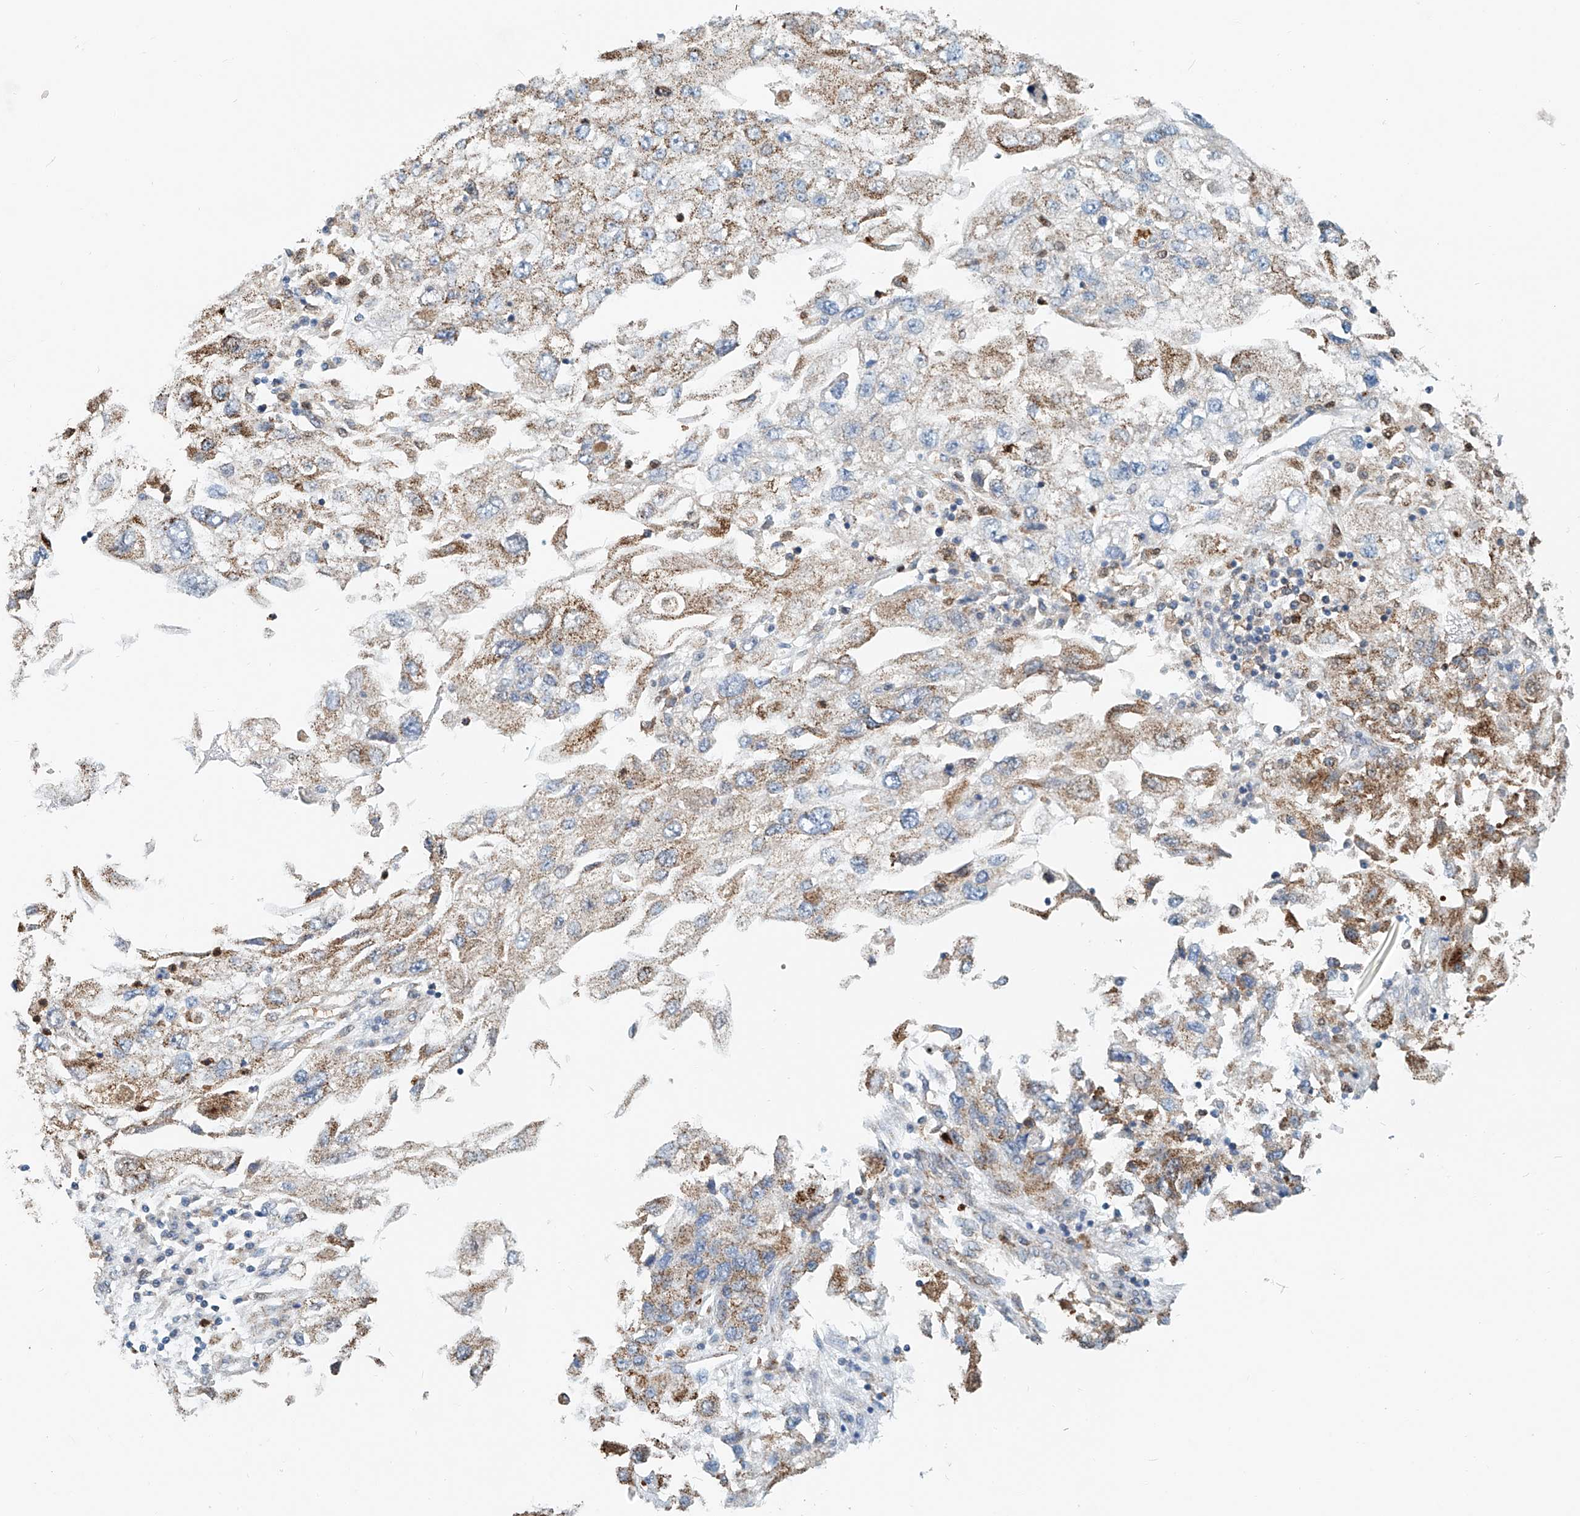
{"staining": {"intensity": "moderate", "quantity": ">75%", "location": "cytoplasmic/membranous"}, "tissue": "endometrial cancer", "cell_type": "Tumor cells", "image_type": "cancer", "snomed": [{"axis": "morphology", "description": "Adenocarcinoma, NOS"}, {"axis": "topography", "description": "Endometrium"}], "caption": "There is medium levels of moderate cytoplasmic/membranous staining in tumor cells of endometrial adenocarcinoma, as demonstrated by immunohistochemical staining (brown color).", "gene": "PTPRA", "patient": {"sex": "female", "age": 49}}